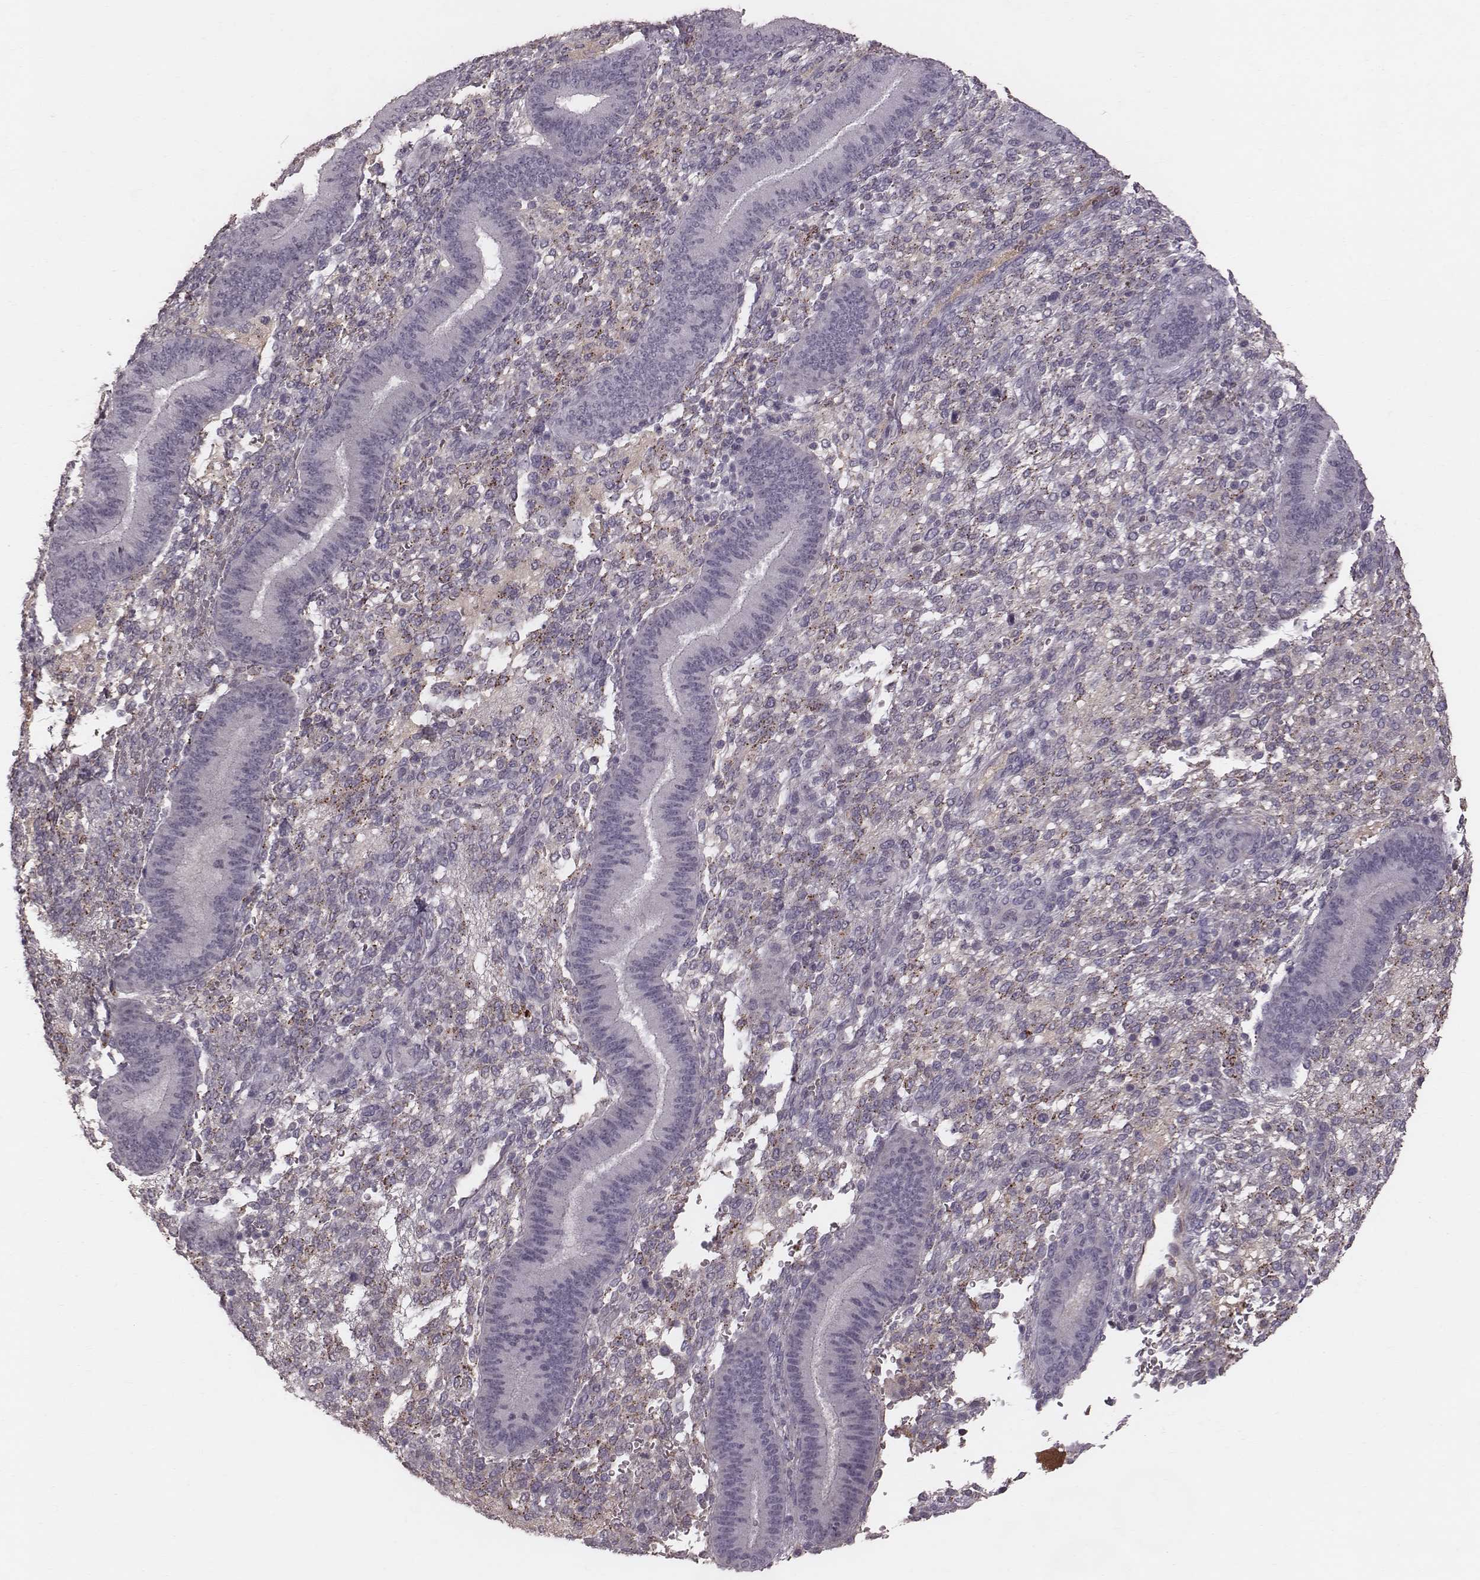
{"staining": {"intensity": "negative", "quantity": "none", "location": "none"}, "tissue": "endometrium", "cell_type": "Cells in endometrial stroma", "image_type": "normal", "snomed": [{"axis": "morphology", "description": "Normal tissue, NOS"}, {"axis": "topography", "description": "Endometrium"}], "caption": "IHC photomicrograph of unremarkable endometrium: endometrium stained with DAB displays no significant protein positivity in cells in endometrial stroma.", "gene": "CFTR", "patient": {"sex": "female", "age": 39}}